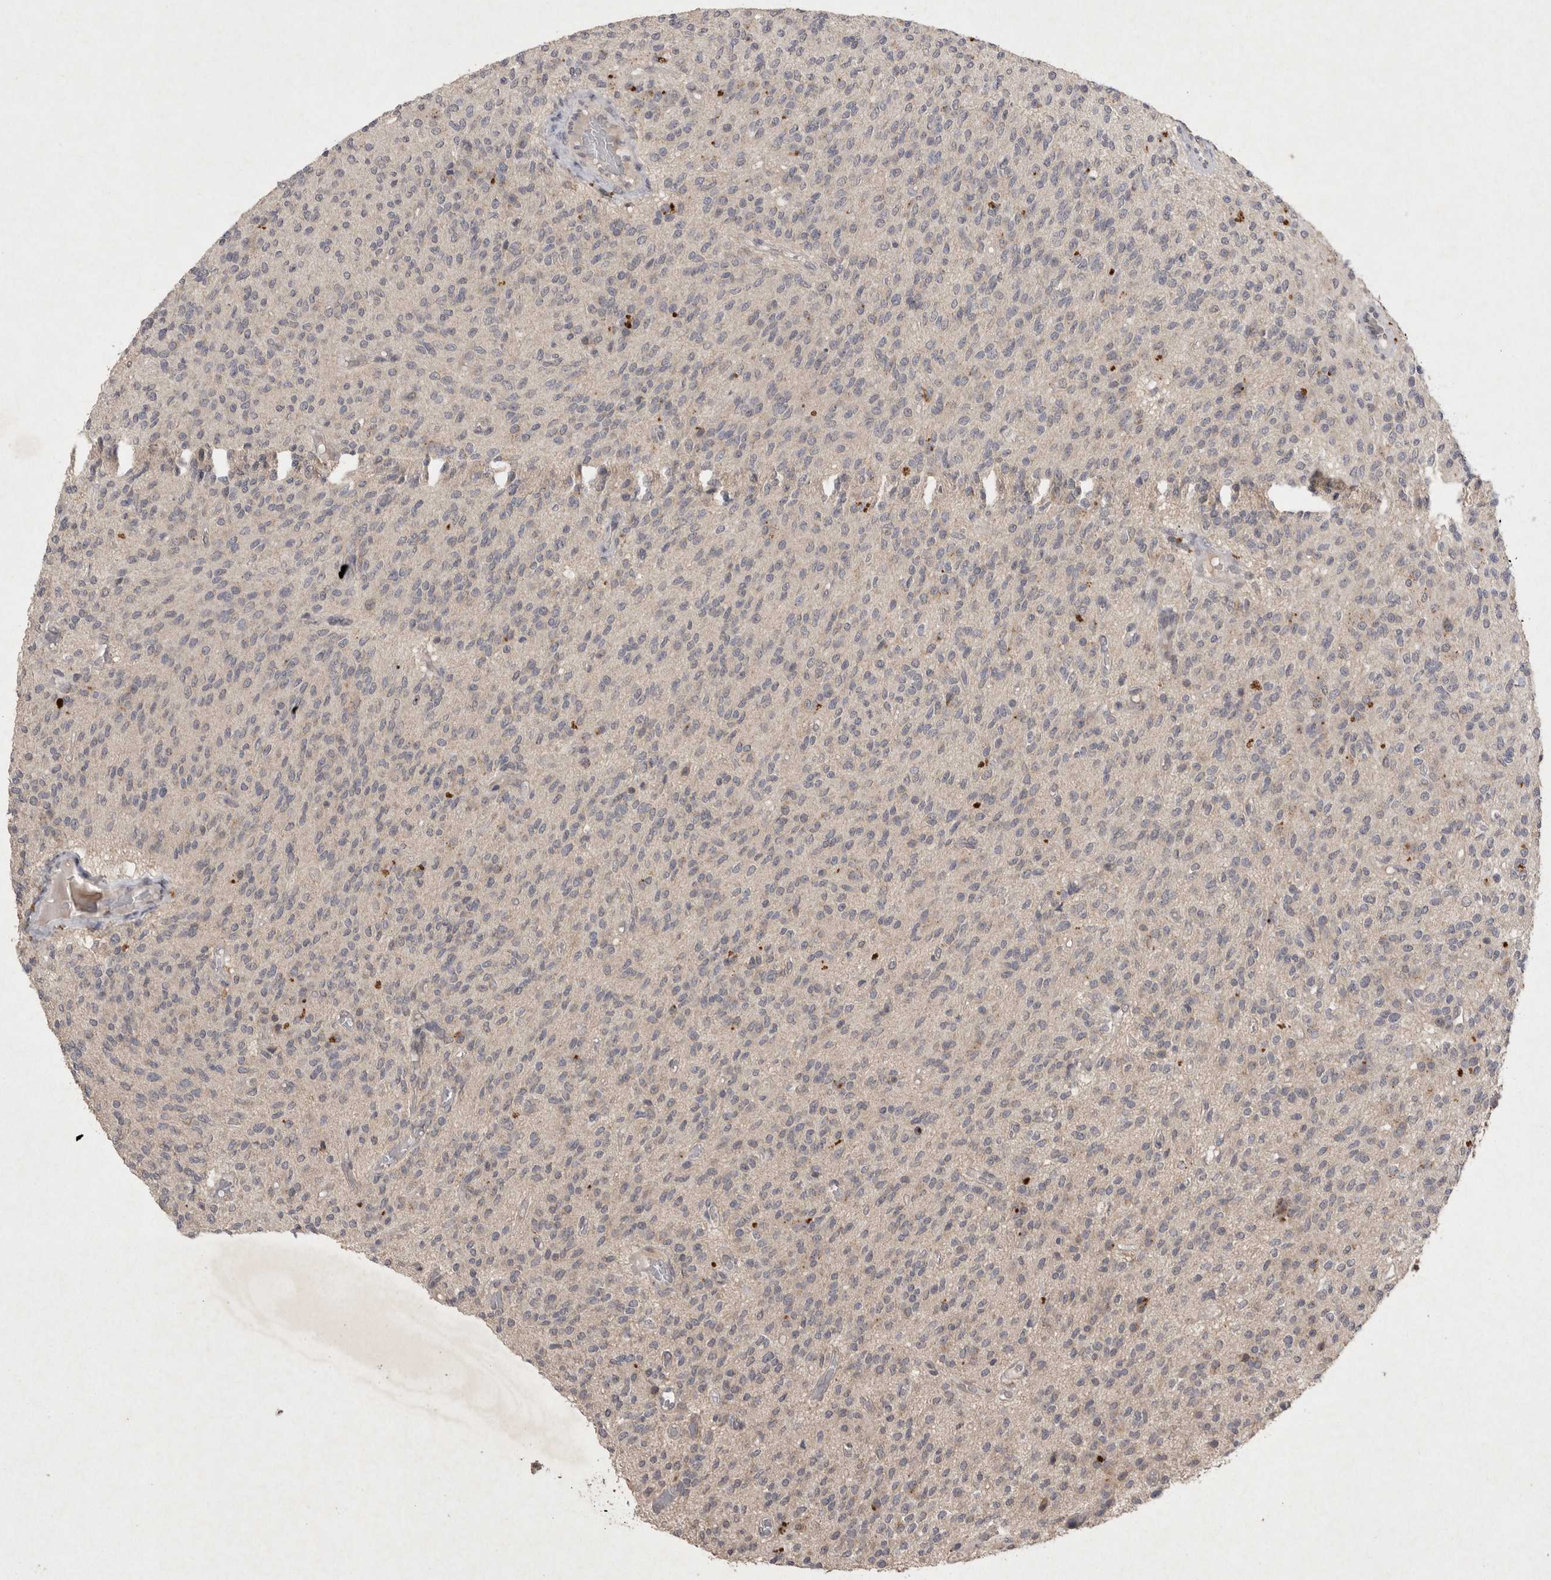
{"staining": {"intensity": "negative", "quantity": "none", "location": "none"}, "tissue": "glioma", "cell_type": "Tumor cells", "image_type": "cancer", "snomed": [{"axis": "morphology", "description": "Glioma, malignant, High grade"}, {"axis": "topography", "description": "Brain"}], "caption": "IHC image of human malignant glioma (high-grade) stained for a protein (brown), which reveals no expression in tumor cells.", "gene": "APLNR", "patient": {"sex": "male", "age": 34}}